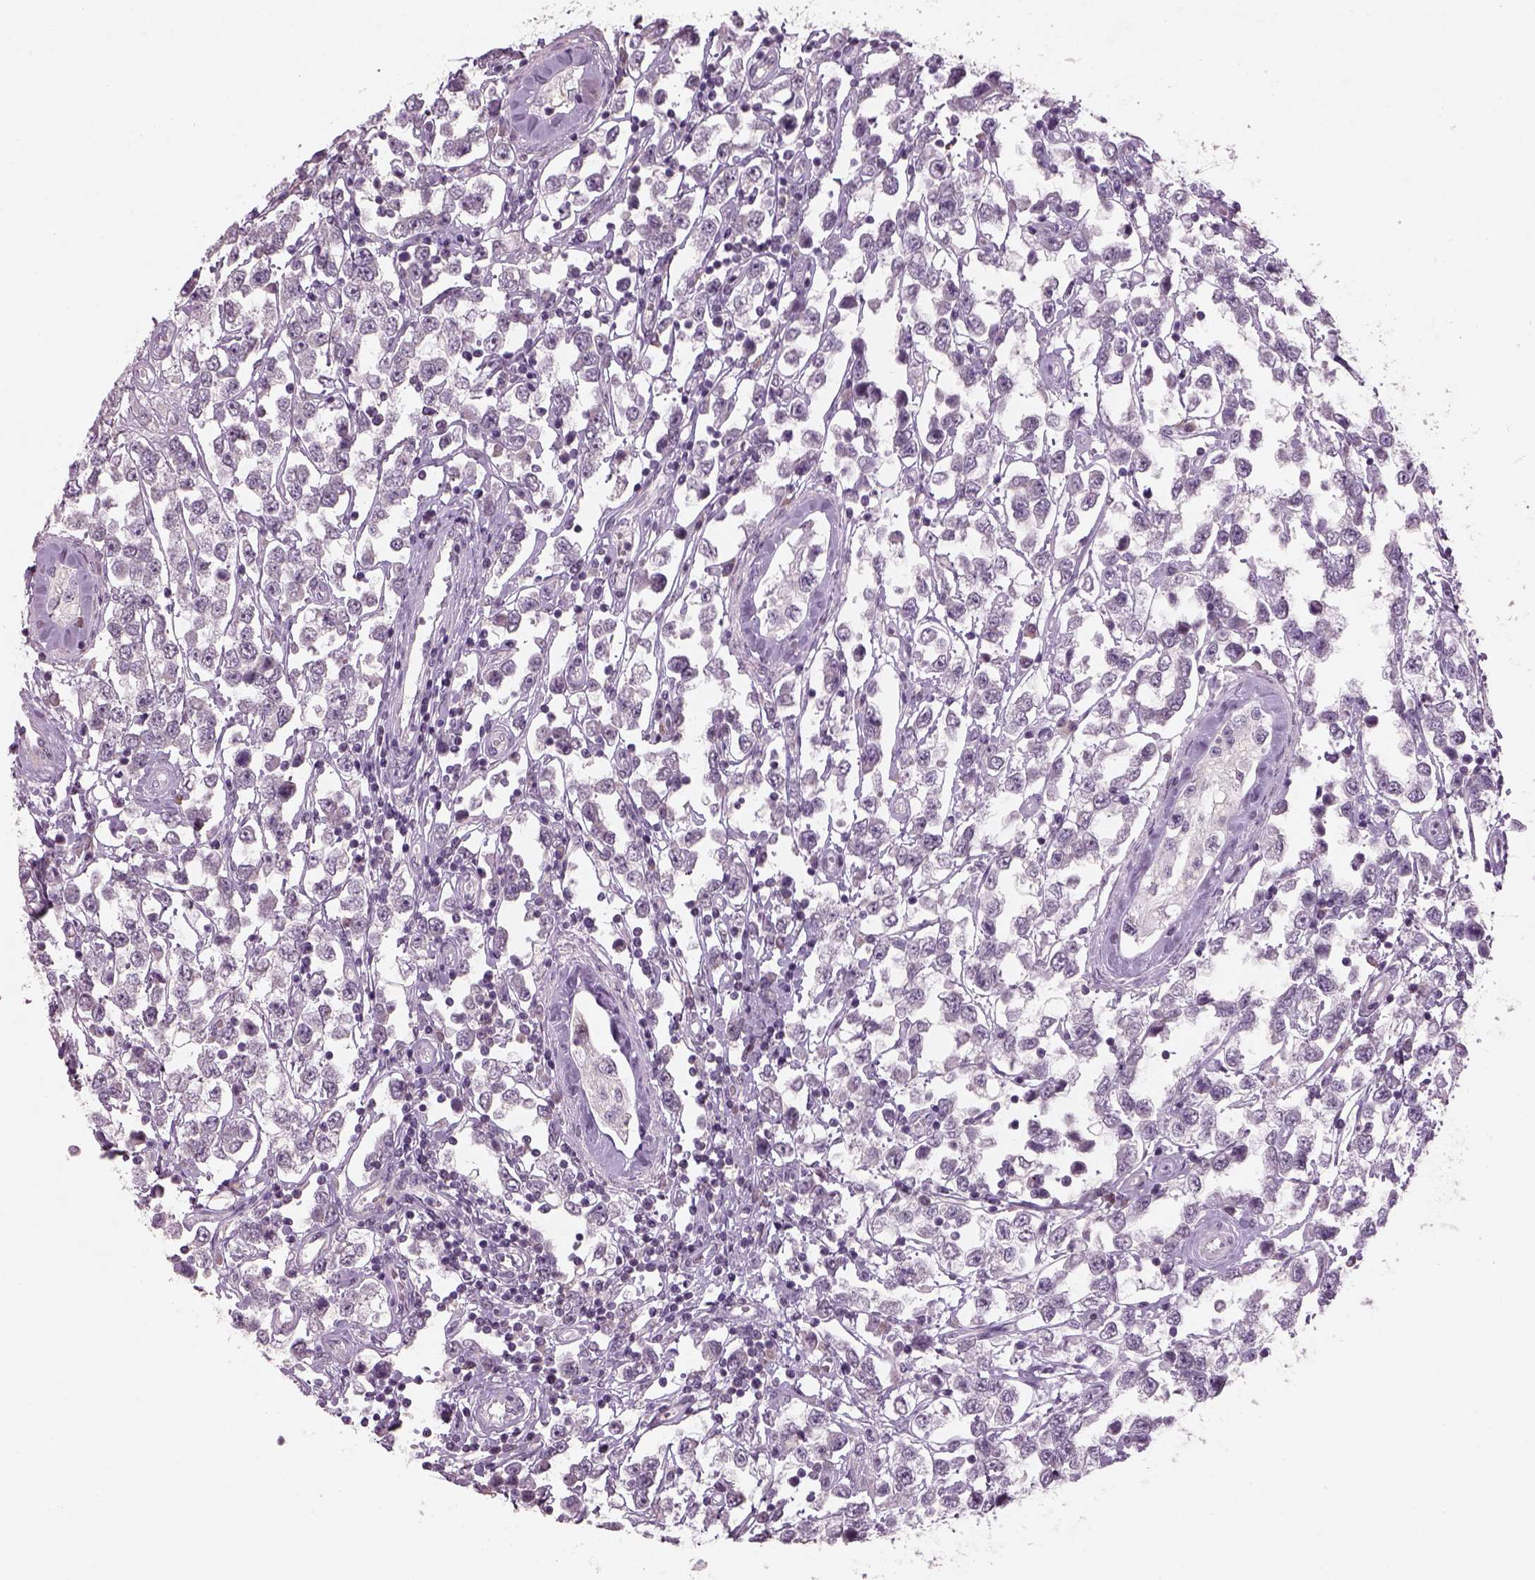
{"staining": {"intensity": "negative", "quantity": "none", "location": "none"}, "tissue": "testis cancer", "cell_type": "Tumor cells", "image_type": "cancer", "snomed": [{"axis": "morphology", "description": "Seminoma, NOS"}, {"axis": "topography", "description": "Testis"}], "caption": "This is an IHC photomicrograph of human testis cancer (seminoma). There is no positivity in tumor cells.", "gene": "PENK", "patient": {"sex": "male", "age": 34}}